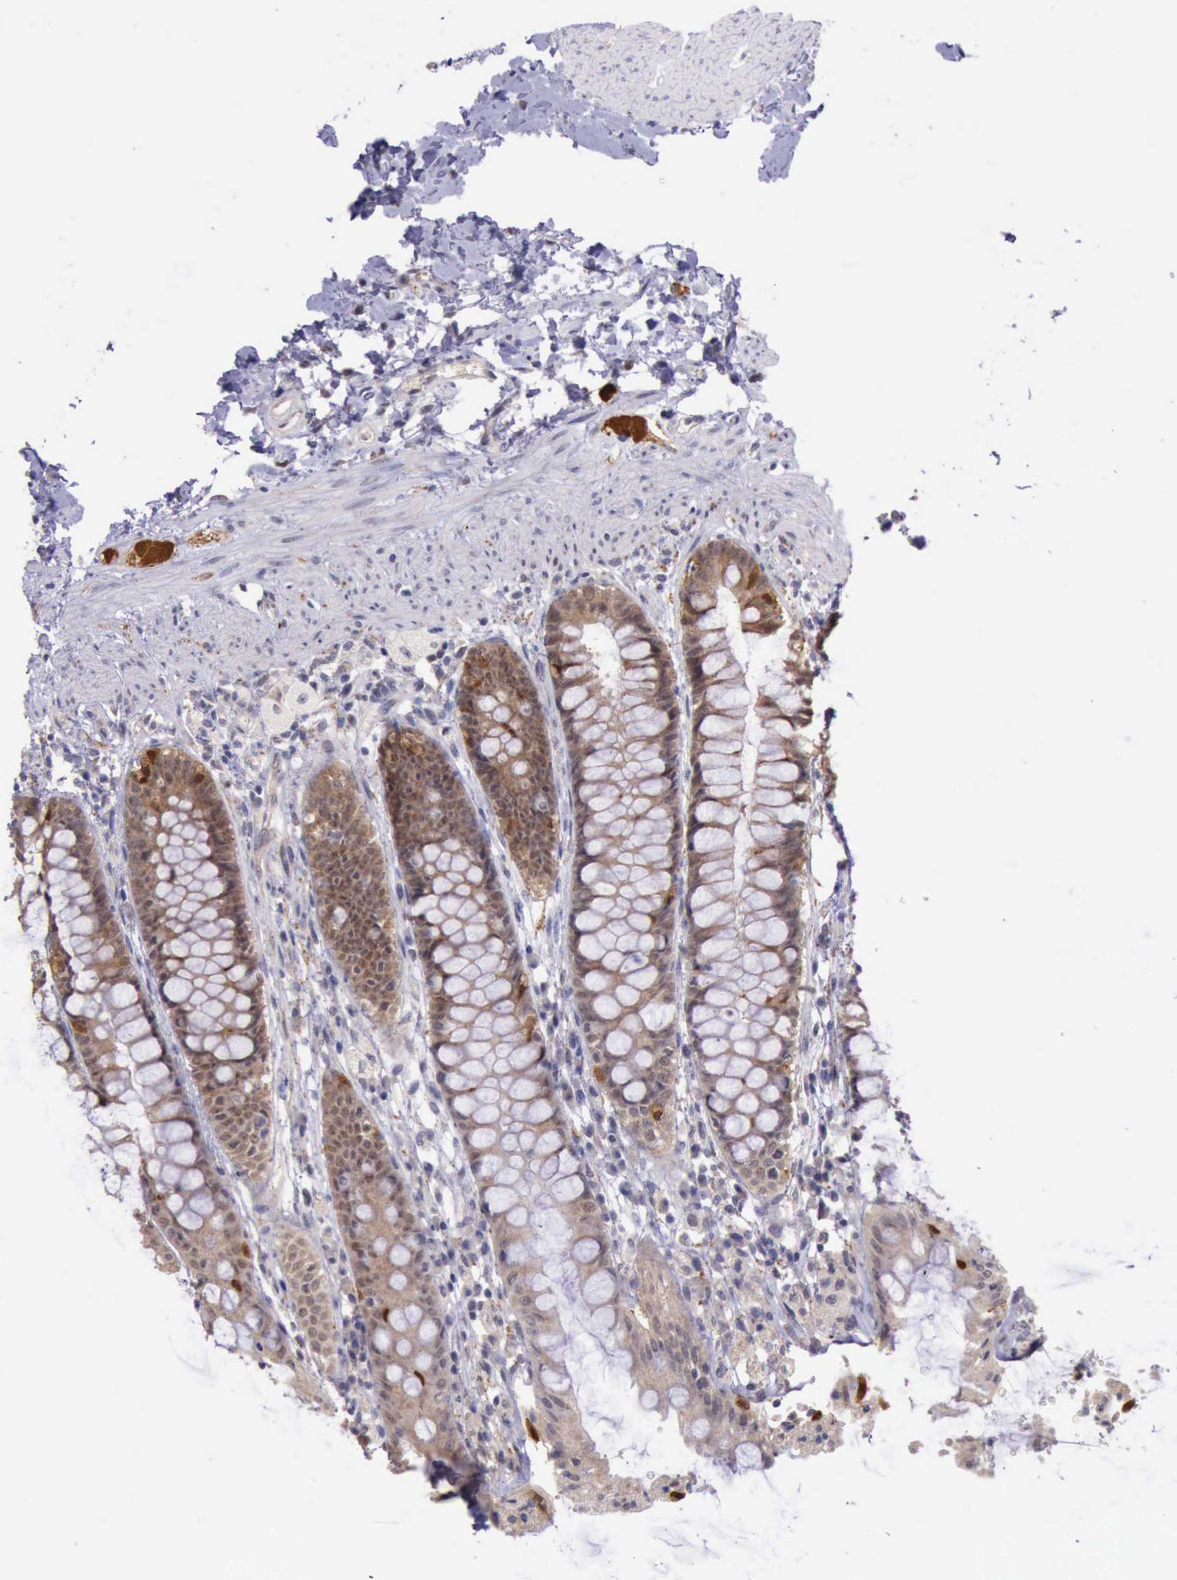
{"staining": {"intensity": "moderate", "quantity": ">75%", "location": "cytoplasmic/membranous"}, "tissue": "rectum", "cell_type": "Glandular cells", "image_type": "normal", "snomed": [{"axis": "morphology", "description": "Normal tissue, NOS"}, {"axis": "topography", "description": "Rectum"}], "caption": "Protein expression by immunohistochemistry (IHC) displays moderate cytoplasmic/membranous expression in about >75% of glandular cells in normal rectum. The staining is performed using DAB (3,3'-diaminobenzidine) brown chromogen to label protein expression. The nuclei are counter-stained blue using hematoxylin.", "gene": "PLEK2", "patient": {"sex": "female", "age": 46}}